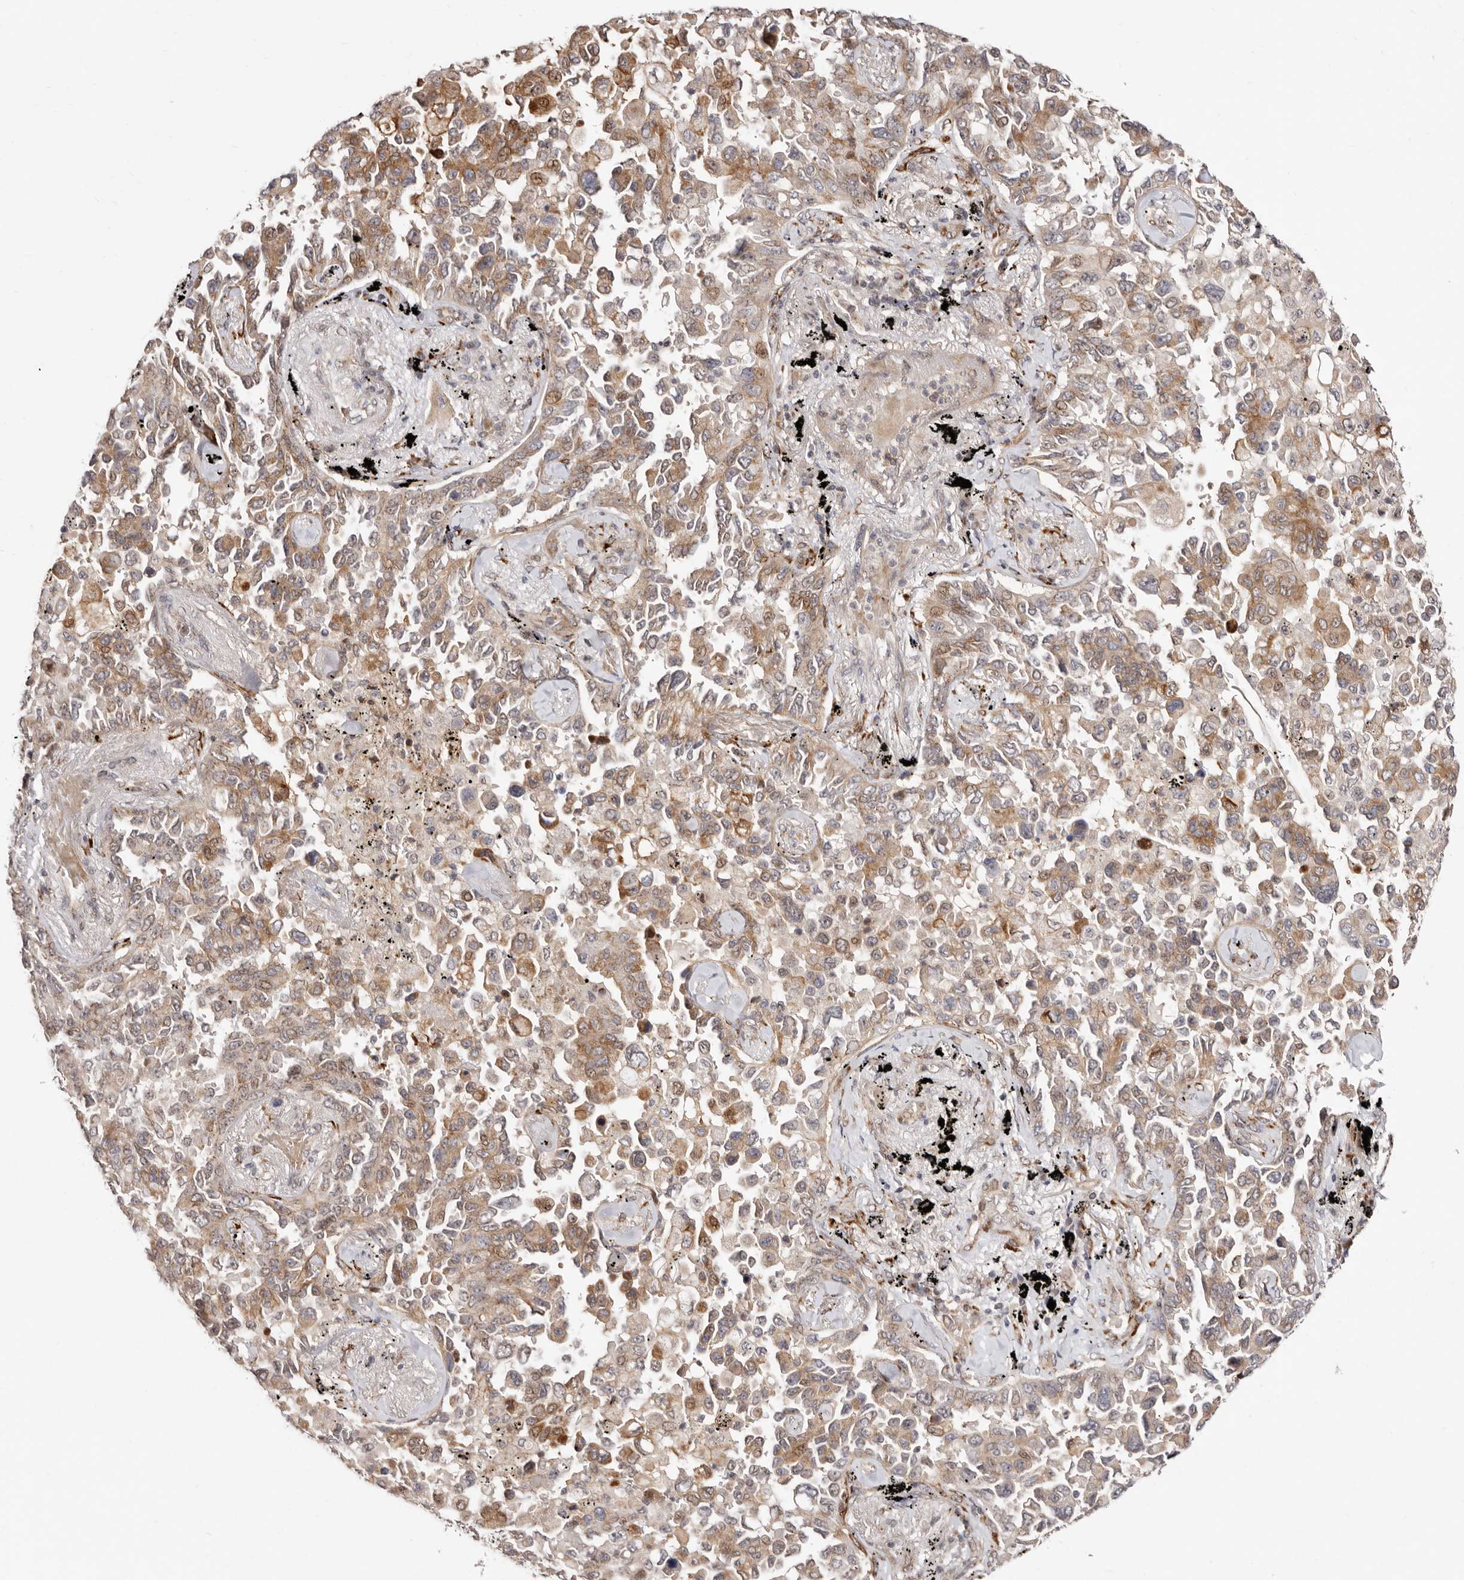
{"staining": {"intensity": "moderate", "quantity": ">75%", "location": "cytoplasmic/membranous"}, "tissue": "lung cancer", "cell_type": "Tumor cells", "image_type": "cancer", "snomed": [{"axis": "morphology", "description": "Adenocarcinoma, NOS"}, {"axis": "topography", "description": "Lung"}], "caption": "Lung cancer (adenocarcinoma) stained with a protein marker exhibits moderate staining in tumor cells.", "gene": "SRCAP", "patient": {"sex": "female", "age": 67}}